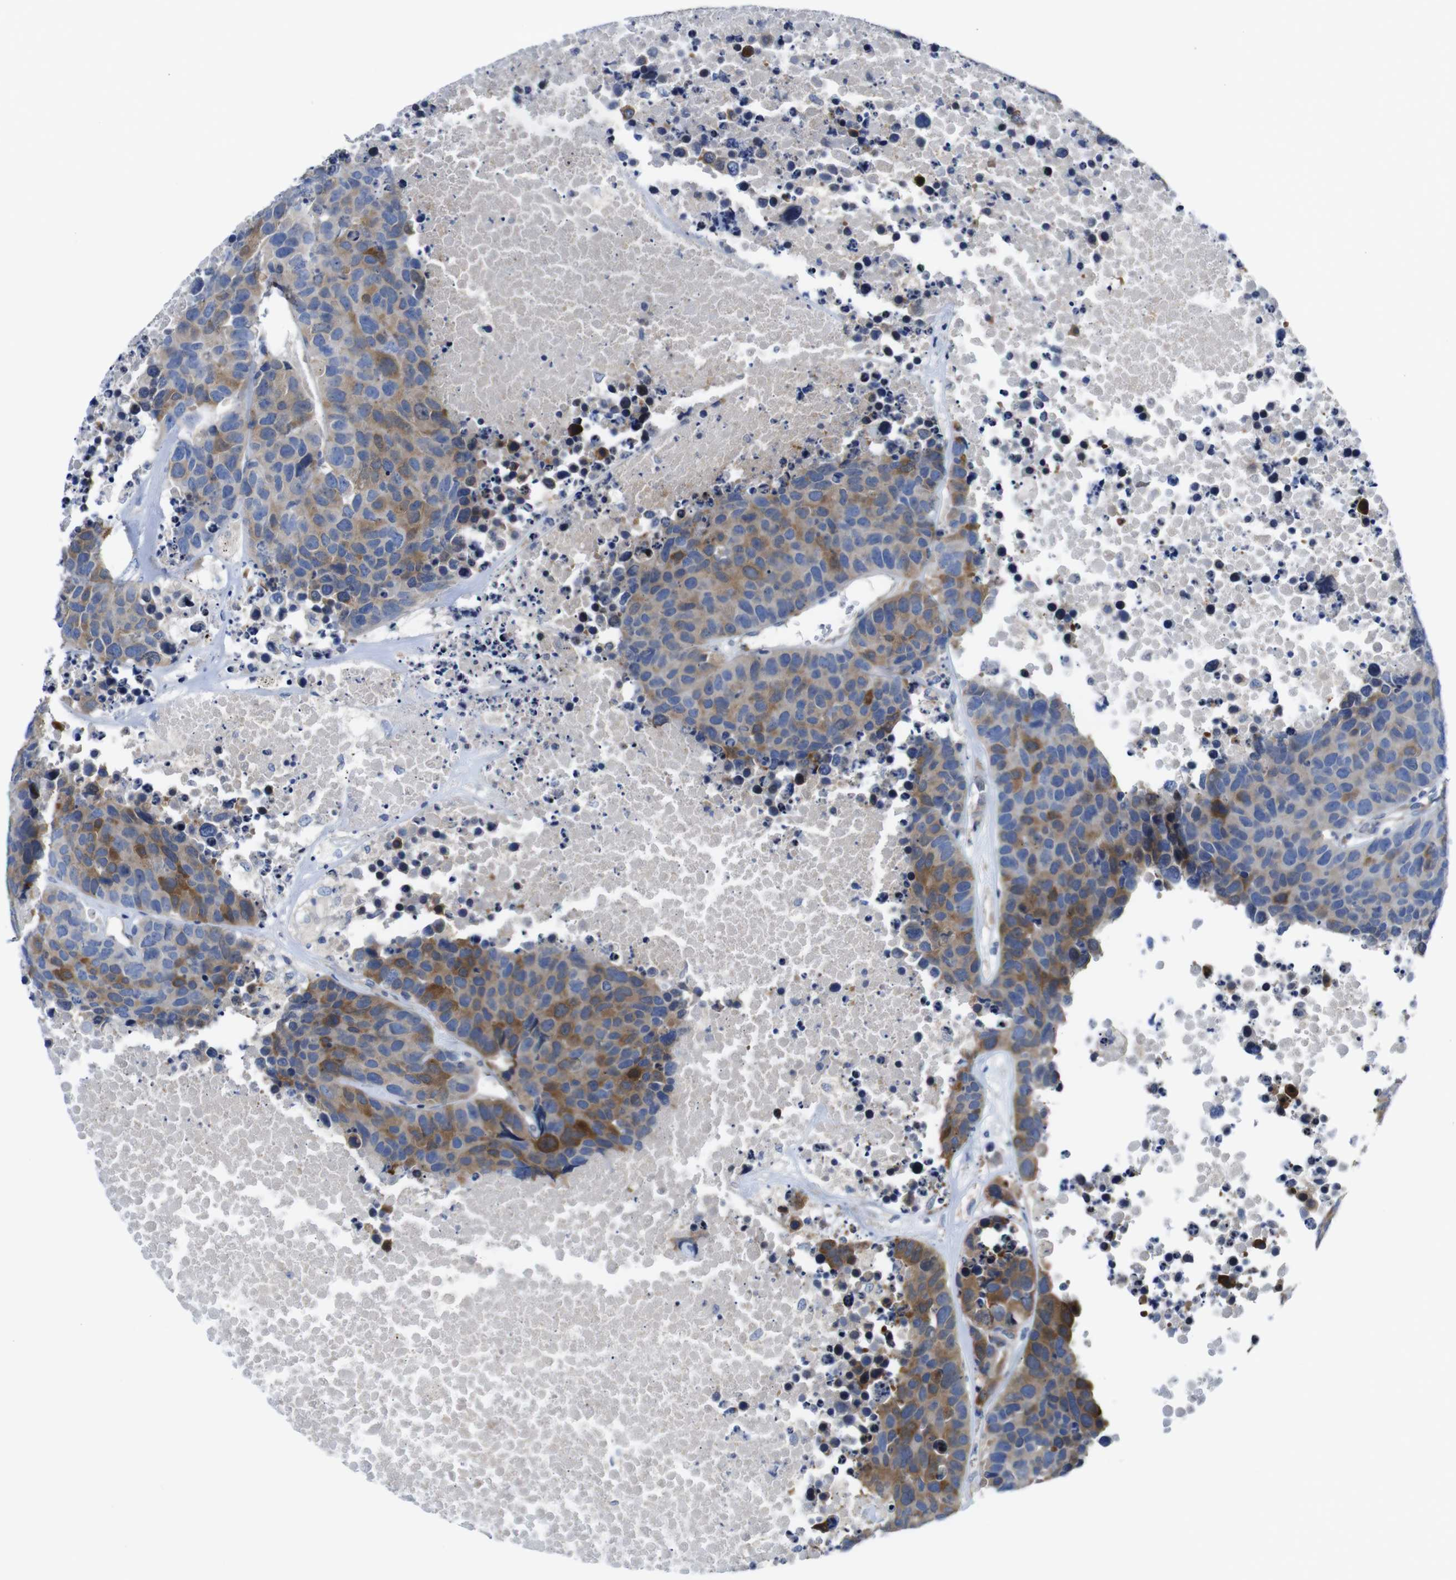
{"staining": {"intensity": "moderate", "quantity": ">75%", "location": "cytoplasmic/membranous"}, "tissue": "carcinoid", "cell_type": "Tumor cells", "image_type": "cancer", "snomed": [{"axis": "morphology", "description": "Carcinoid, malignant, NOS"}, {"axis": "topography", "description": "Lung"}], "caption": "The micrograph shows a brown stain indicating the presence of a protein in the cytoplasmic/membranous of tumor cells in carcinoid. (DAB (3,3'-diaminobenzidine) IHC, brown staining for protein, blue staining for nuclei).", "gene": "DDRGK1", "patient": {"sex": "male", "age": 60}}